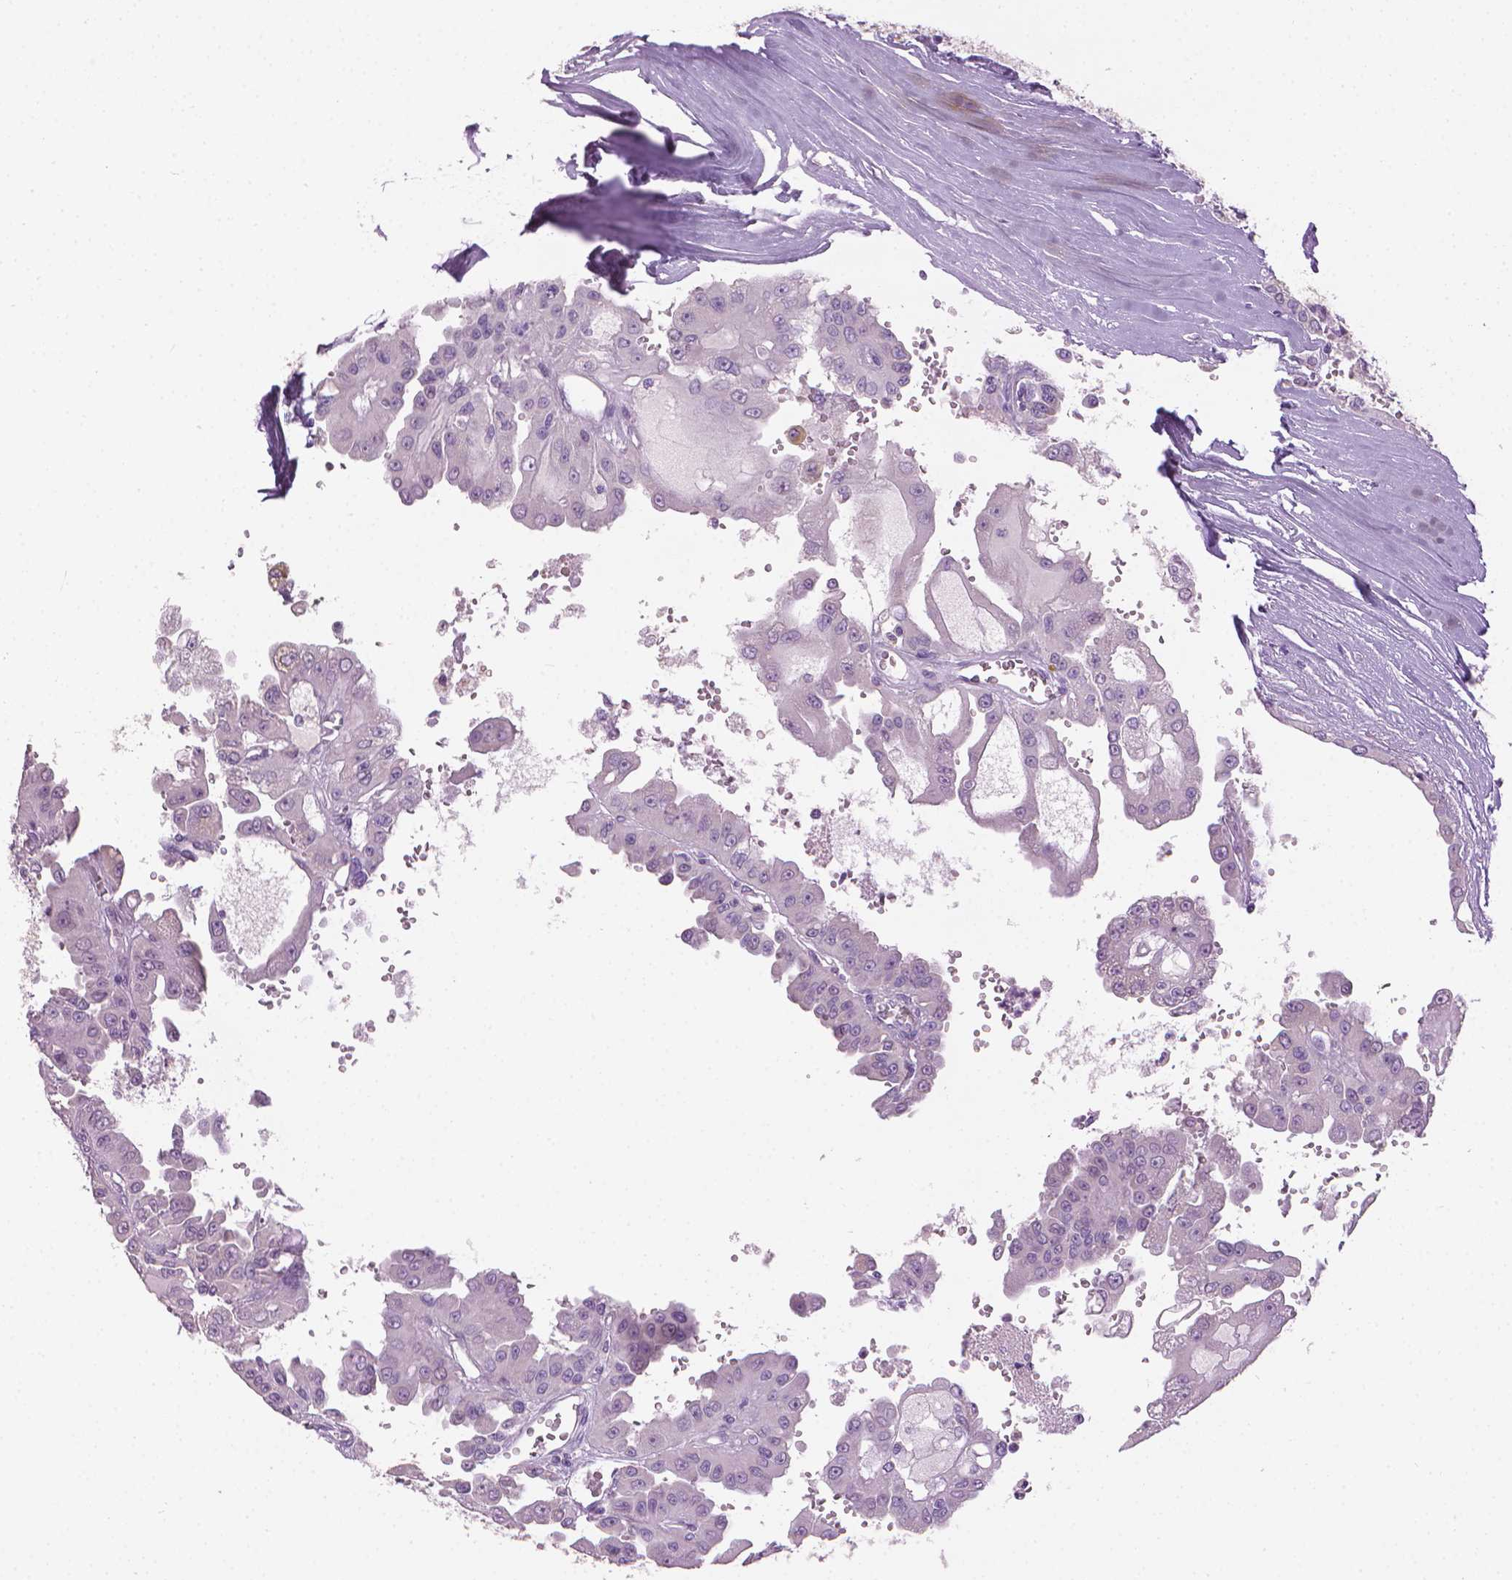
{"staining": {"intensity": "negative", "quantity": "none", "location": "none"}, "tissue": "renal cancer", "cell_type": "Tumor cells", "image_type": "cancer", "snomed": [{"axis": "morphology", "description": "Adenocarcinoma, NOS"}, {"axis": "topography", "description": "Kidney"}], "caption": "Immunohistochemical staining of renal cancer (adenocarcinoma) displays no significant positivity in tumor cells.", "gene": "MLANA", "patient": {"sex": "male", "age": 58}}